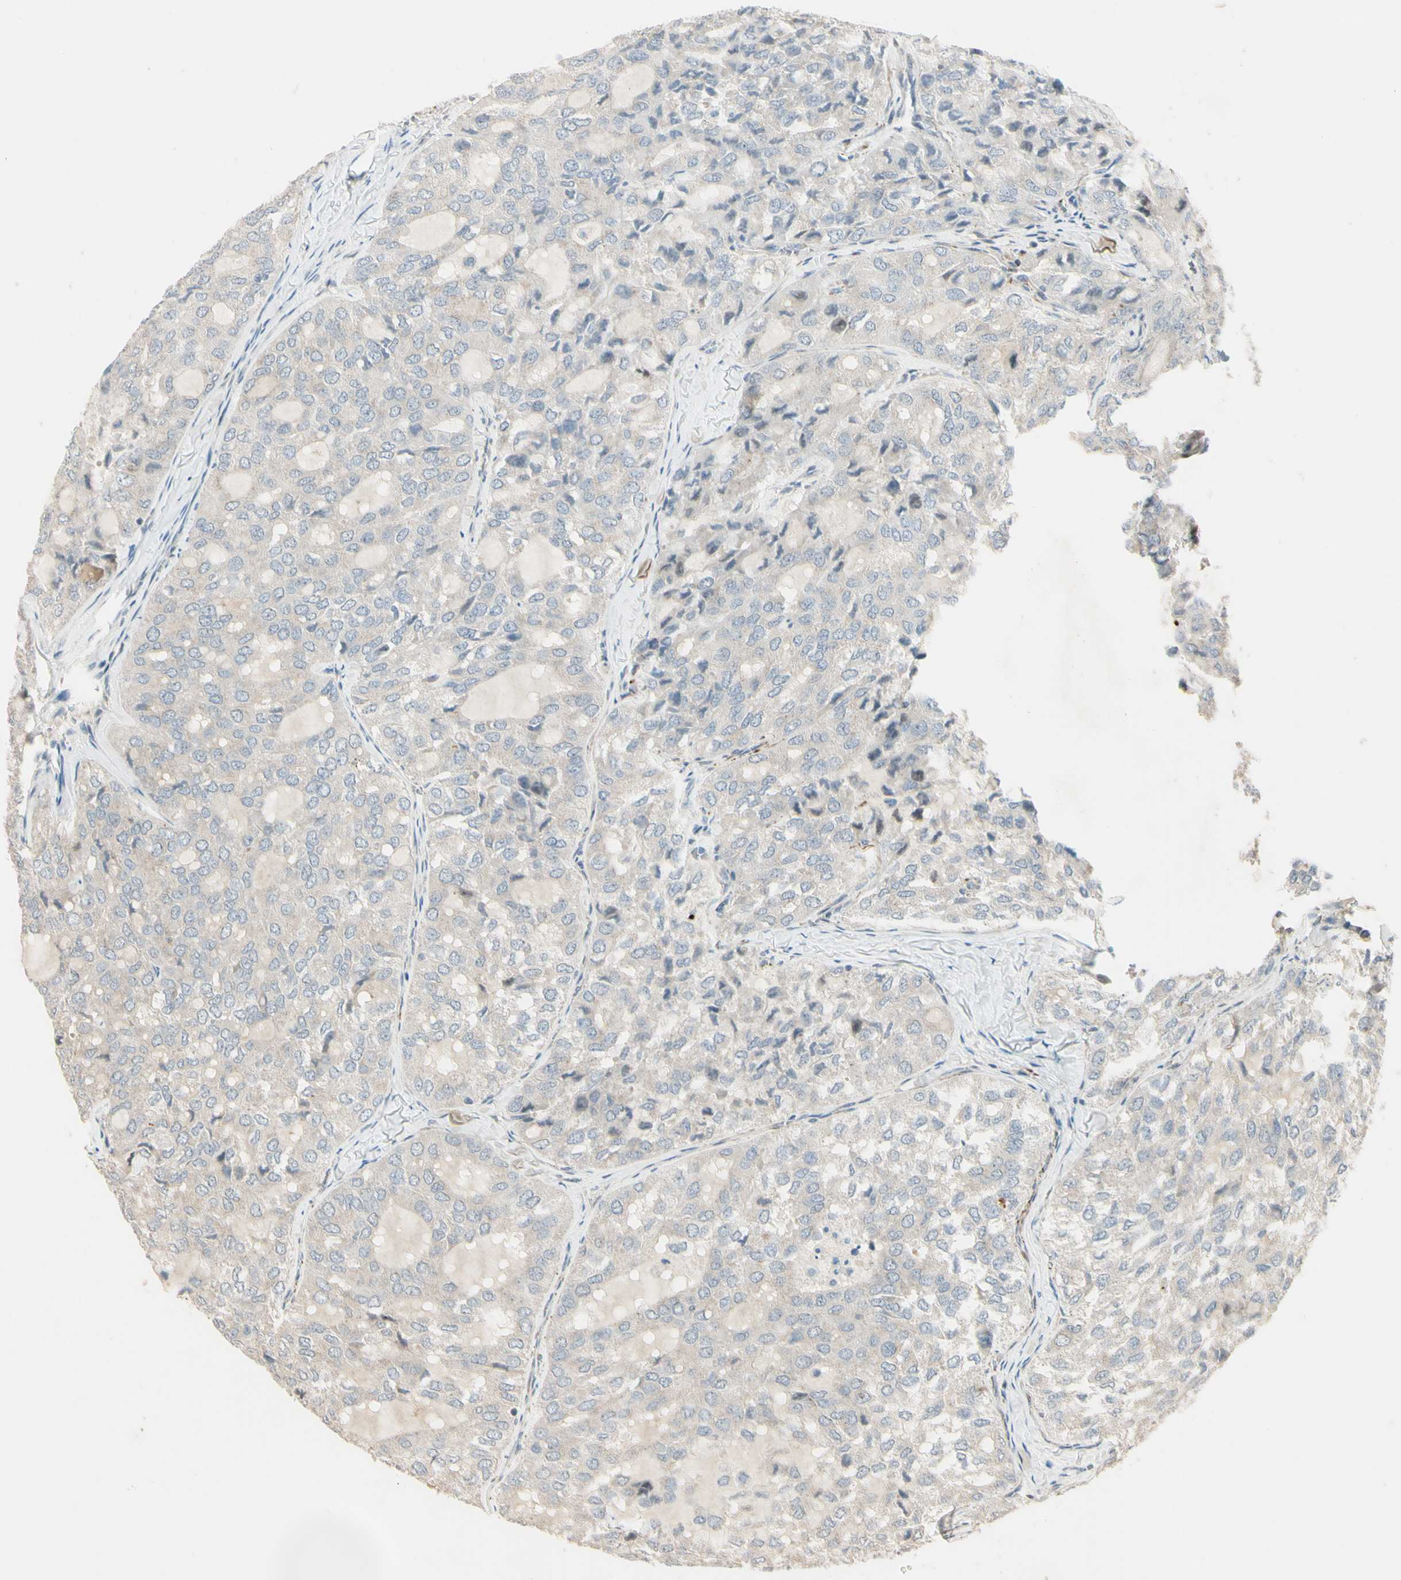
{"staining": {"intensity": "negative", "quantity": "none", "location": "none"}, "tissue": "thyroid cancer", "cell_type": "Tumor cells", "image_type": "cancer", "snomed": [{"axis": "morphology", "description": "Follicular adenoma carcinoma, NOS"}, {"axis": "topography", "description": "Thyroid gland"}], "caption": "A high-resolution histopathology image shows immunohistochemistry staining of thyroid cancer, which displays no significant expression in tumor cells.", "gene": "NDFIP1", "patient": {"sex": "male", "age": 75}}